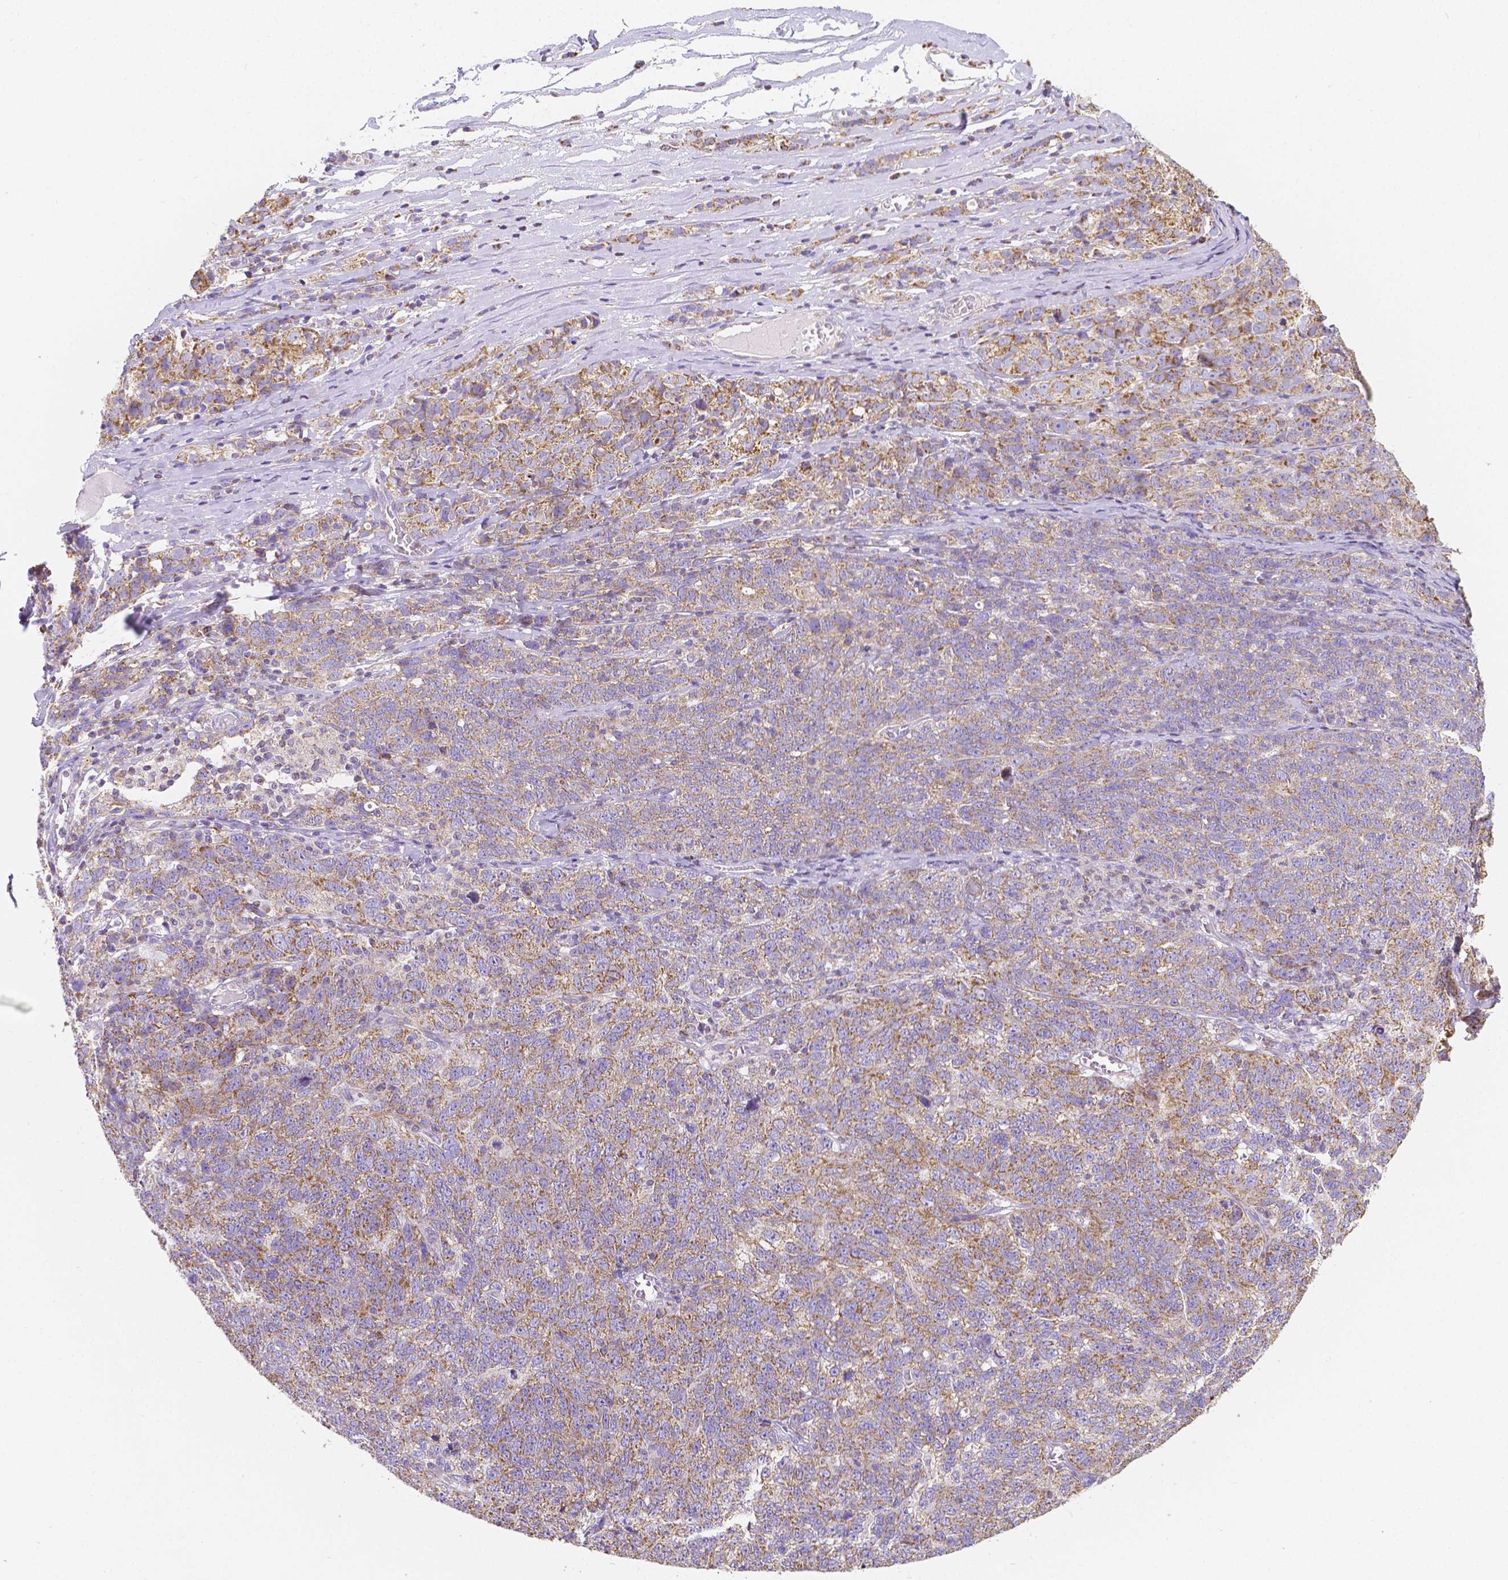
{"staining": {"intensity": "moderate", "quantity": ">75%", "location": "cytoplasmic/membranous"}, "tissue": "ovarian cancer", "cell_type": "Tumor cells", "image_type": "cancer", "snomed": [{"axis": "morphology", "description": "Cystadenocarcinoma, serous, NOS"}, {"axis": "topography", "description": "Ovary"}], "caption": "Moderate cytoplasmic/membranous expression is seen in approximately >75% of tumor cells in ovarian cancer.", "gene": "SGTB", "patient": {"sex": "female", "age": 71}}